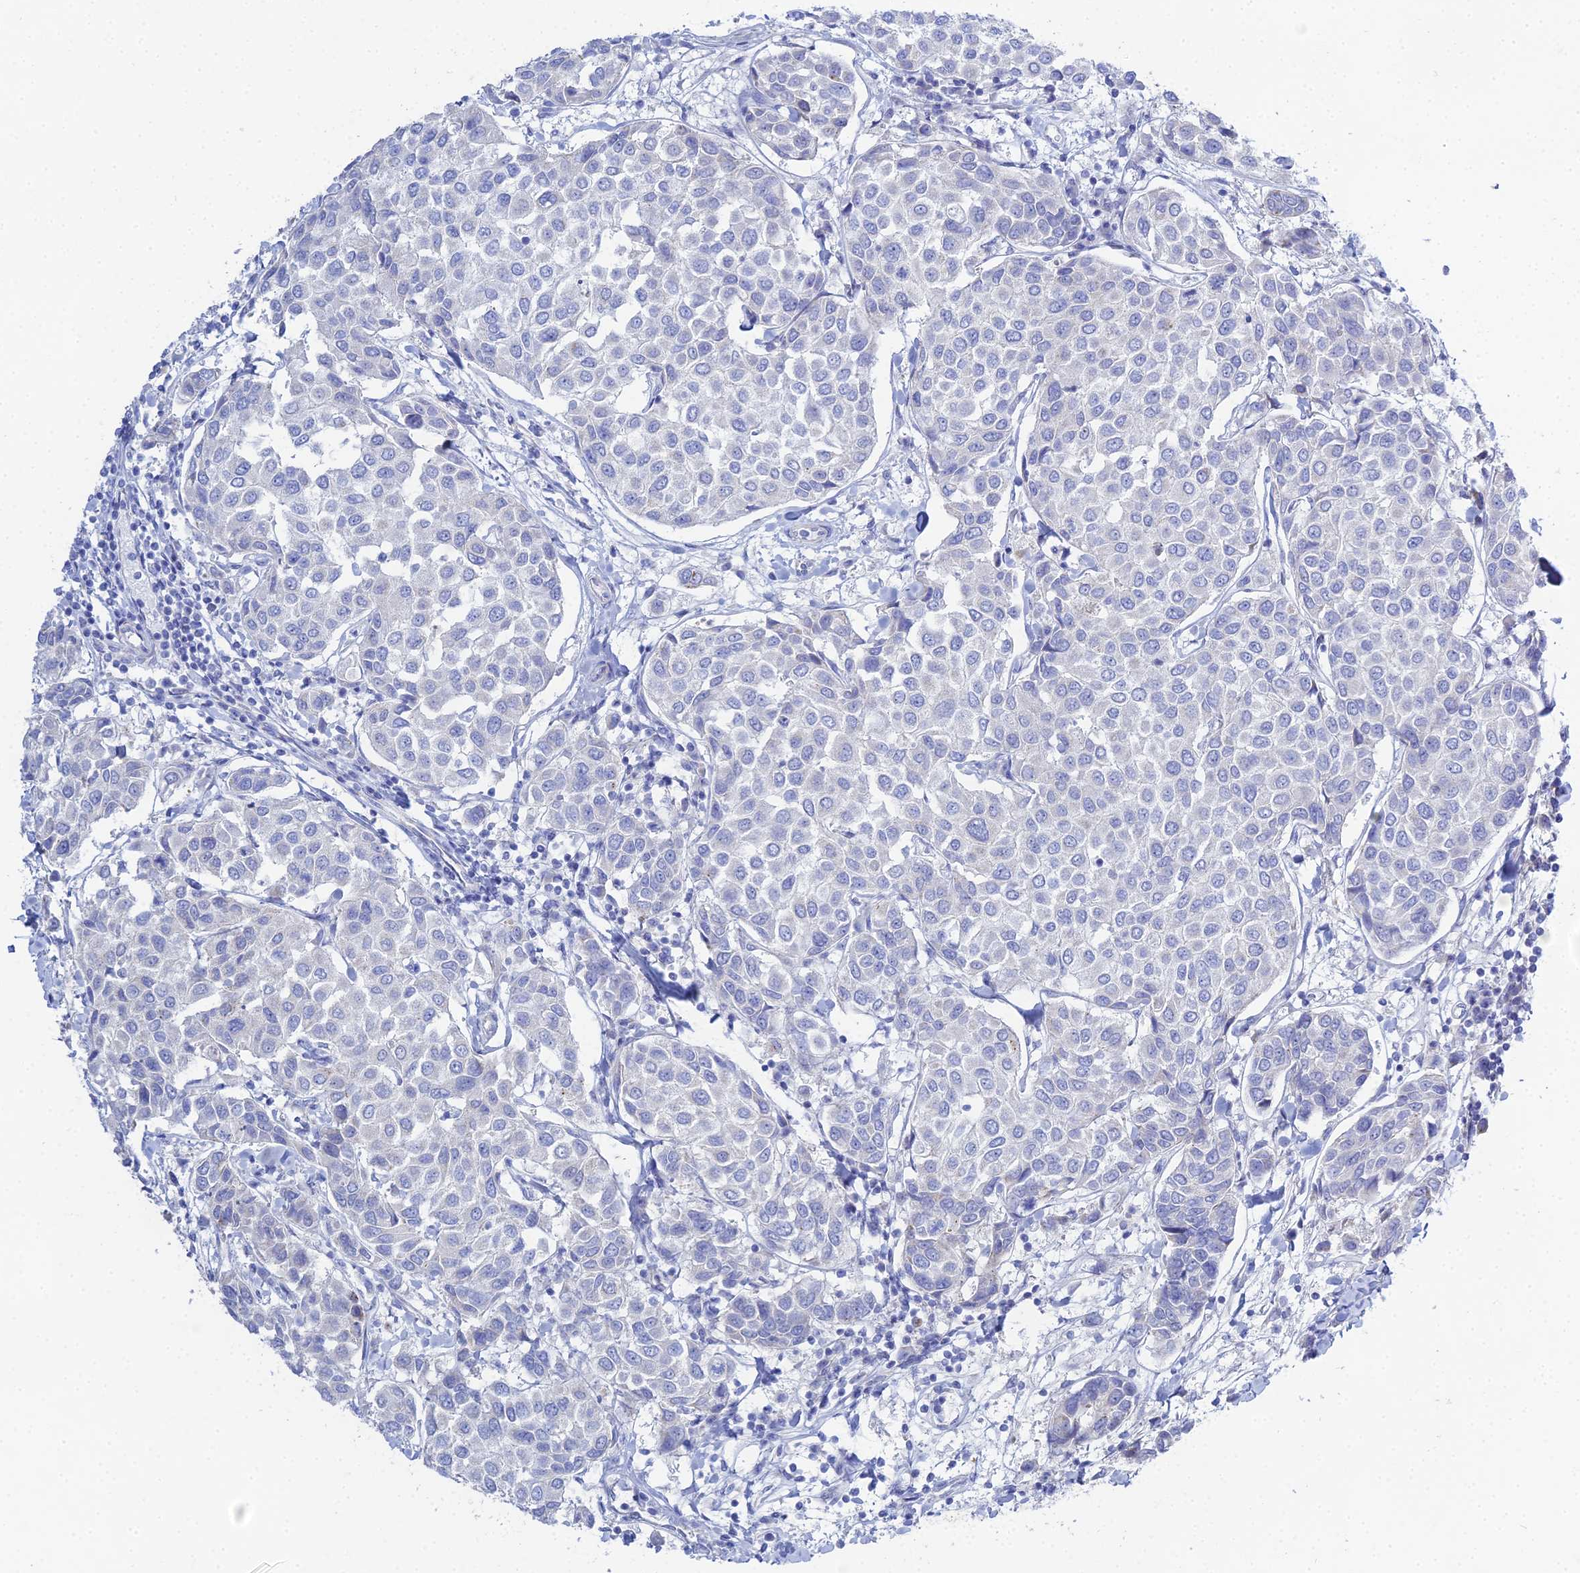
{"staining": {"intensity": "negative", "quantity": "none", "location": "none"}, "tissue": "breast cancer", "cell_type": "Tumor cells", "image_type": "cancer", "snomed": [{"axis": "morphology", "description": "Duct carcinoma"}, {"axis": "topography", "description": "Breast"}], "caption": "Human intraductal carcinoma (breast) stained for a protein using immunohistochemistry (IHC) shows no staining in tumor cells.", "gene": "DHX34", "patient": {"sex": "female", "age": 55}}